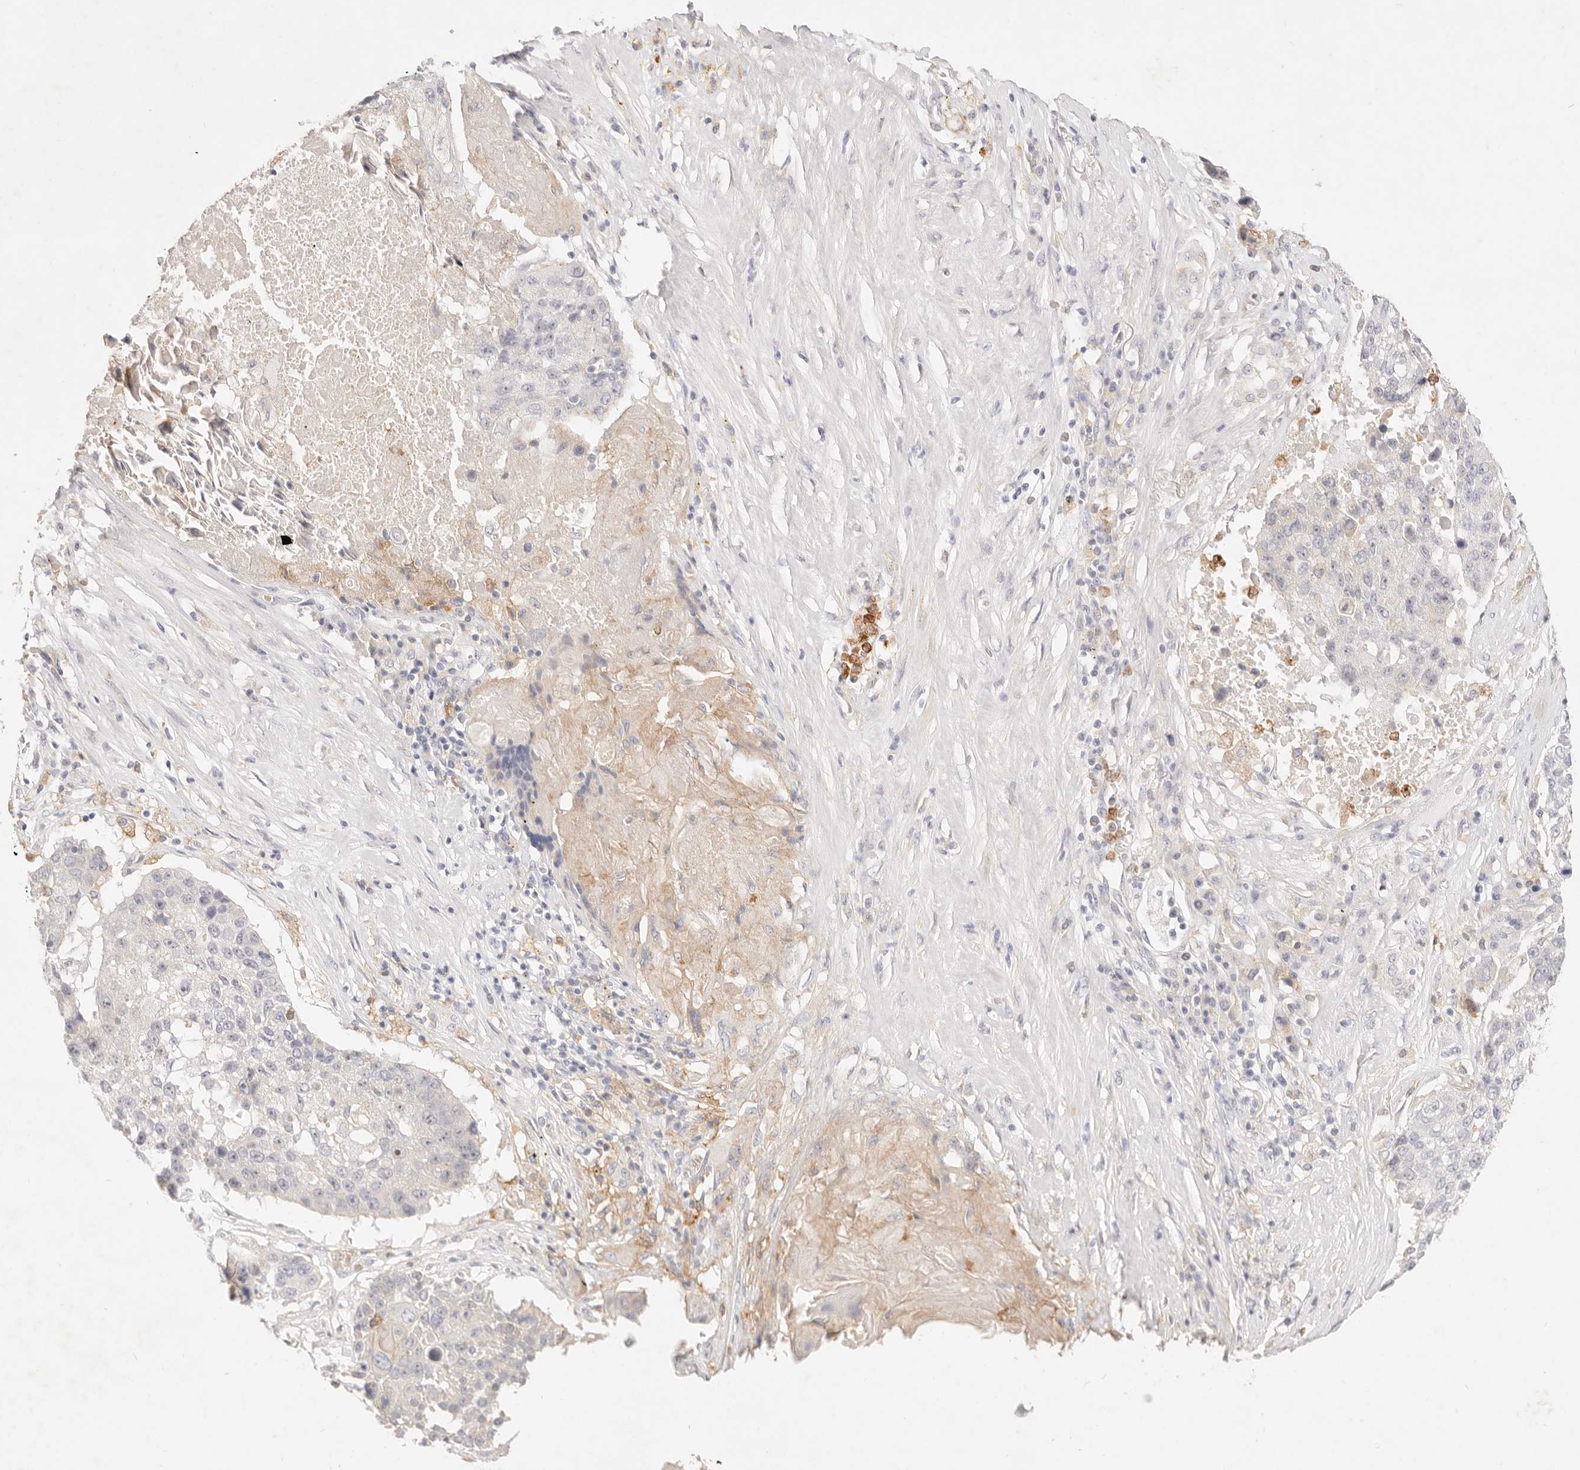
{"staining": {"intensity": "negative", "quantity": "none", "location": "none"}, "tissue": "lung cancer", "cell_type": "Tumor cells", "image_type": "cancer", "snomed": [{"axis": "morphology", "description": "Squamous cell carcinoma, NOS"}, {"axis": "topography", "description": "Lung"}], "caption": "Immunohistochemical staining of lung cancer shows no significant positivity in tumor cells. (DAB (3,3'-diaminobenzidine) immunohistochemistry with hematoxylin counter stain).", "gene": "GPR84", "patient": {"sex": "male", "age": 61}}